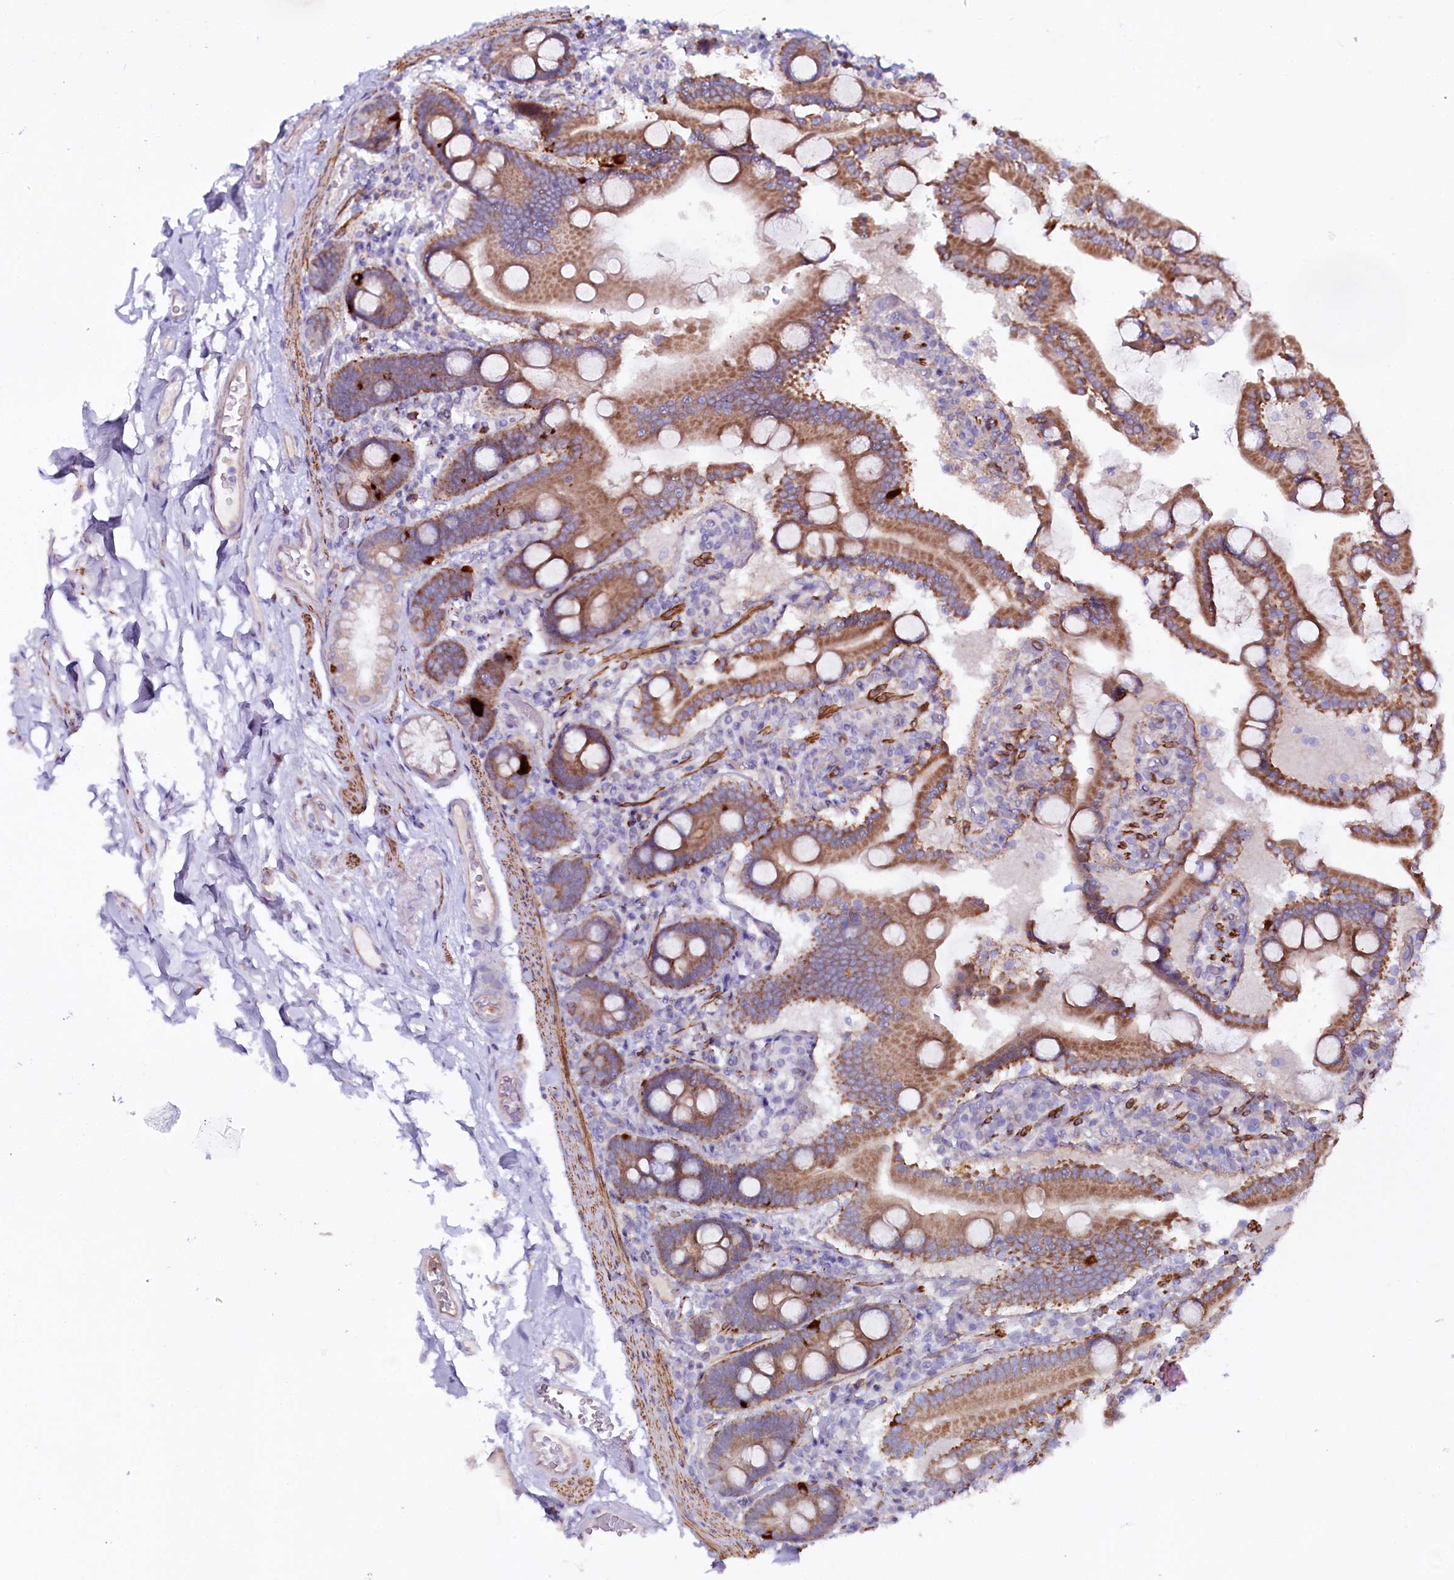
{"staining": {"intensity": "moderate", "quantity": ">75%", "location": "cytoplasmic/membranous"}, "tissue": "duodenum", "cell_type": "Glandular cells", "image_type": "normal", "snomed": [{"axis": "morphology", "description": "Normal tissue, NOS"}, {"axis": "topography", "description": "Duodenum"}], "caption": "Glandular cells reveal moderate cytoplasmic/membranous staining in about >75% of cells in normal duodenum.", "gene": "ALDH3B1", "patient": {"sex": "male", "age": 55}}